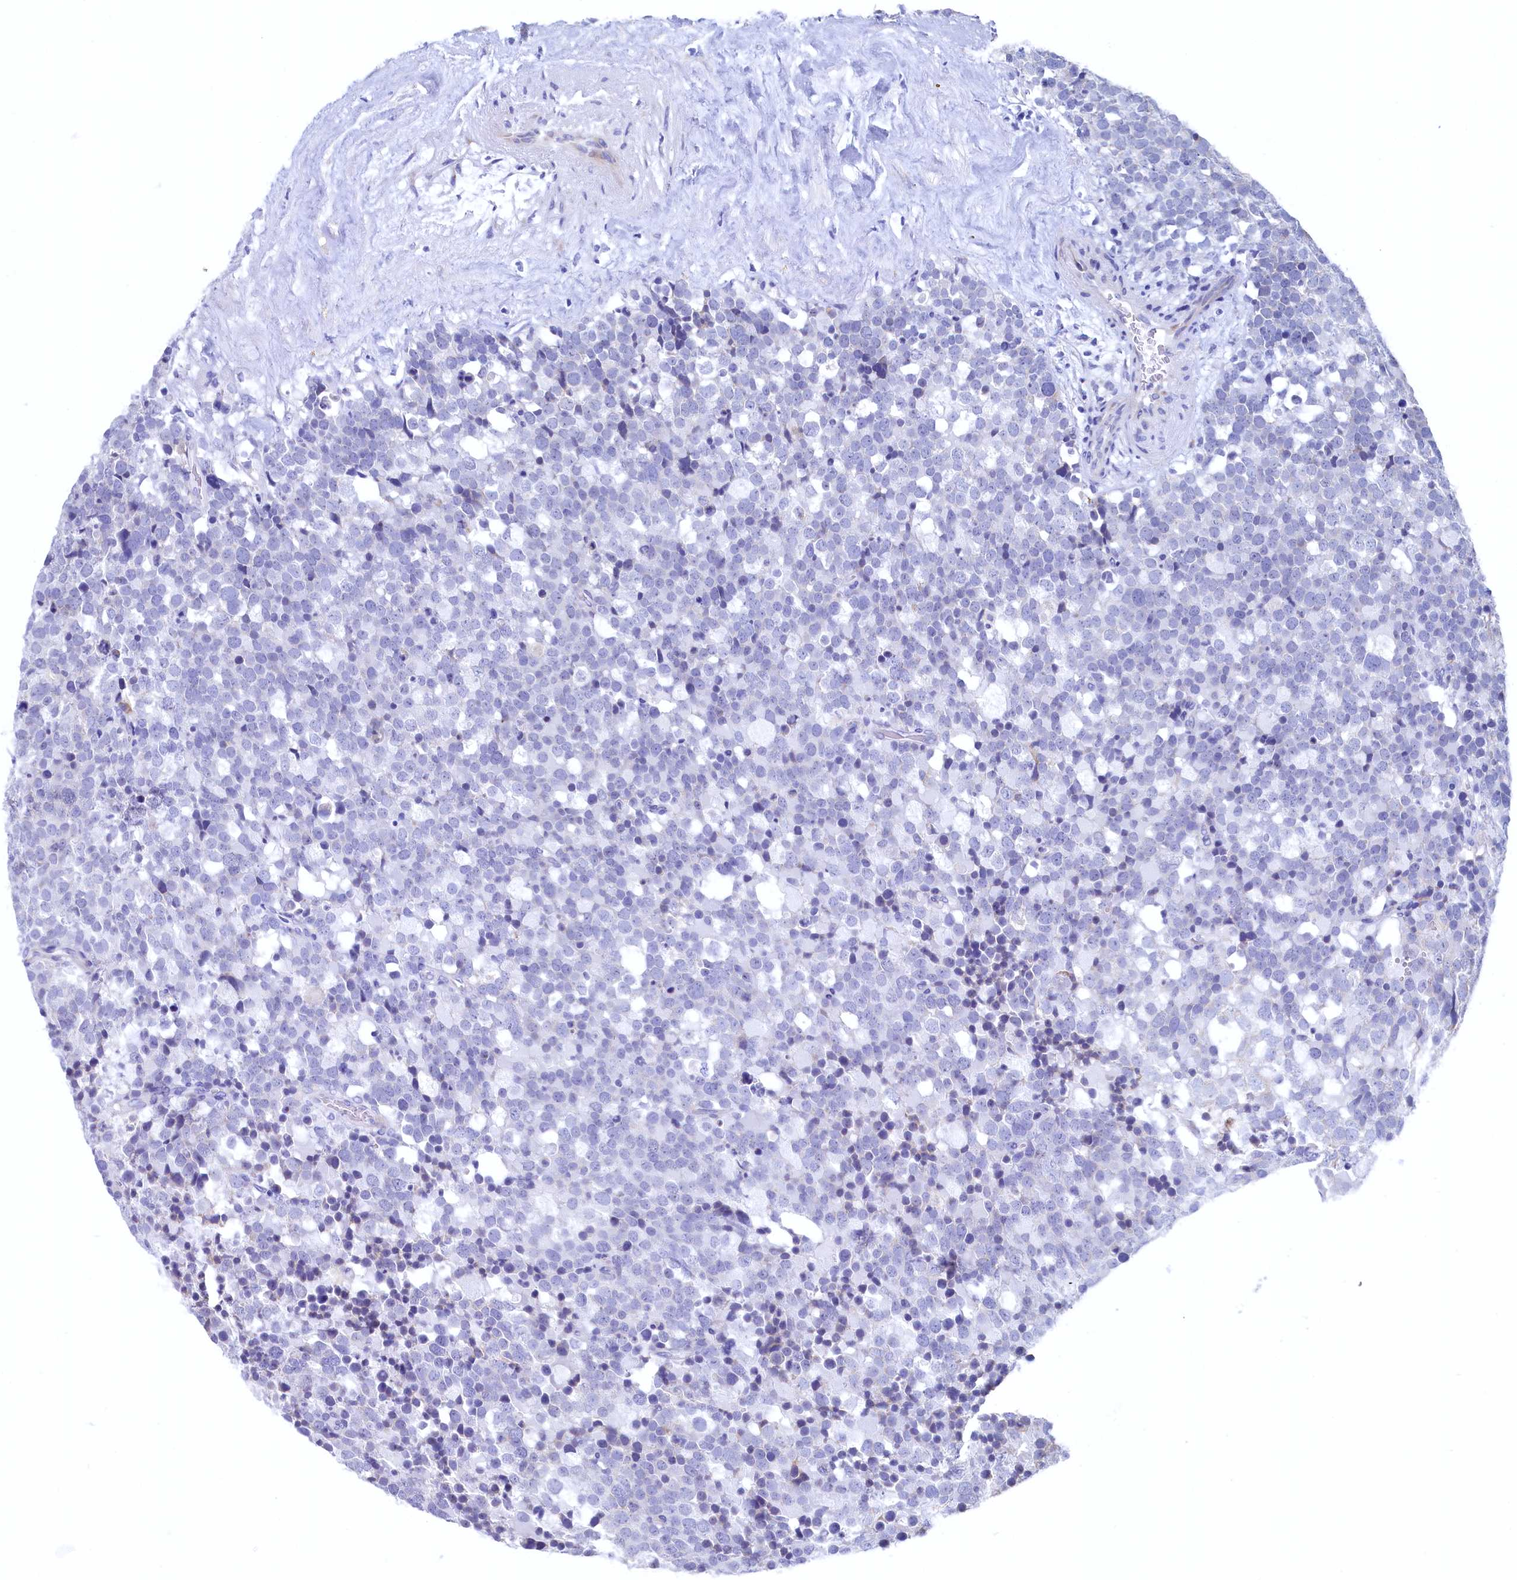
{"staining": {"intensity": "negative", "quantity": "none", "location": "none"}, "tissue": "testis cancer", "cell_type": "Tumor cells", "image_type": "cancer", "snomed": [{"axis": "morphology", "description": "Seminoma, NOS"}, {"axis": "topography", "description": "Testis"}], "caption": "Tumor cells are negative for protein expression in human testis cancer (seminoma). The staining was performed using DAB to visualize the protein expression in brown, while the nuclei were stained in blue with hematoxylin (Magnification: 20x).", "gene": "CBLIF", "patient": {"sex": "male", "age": 71}}